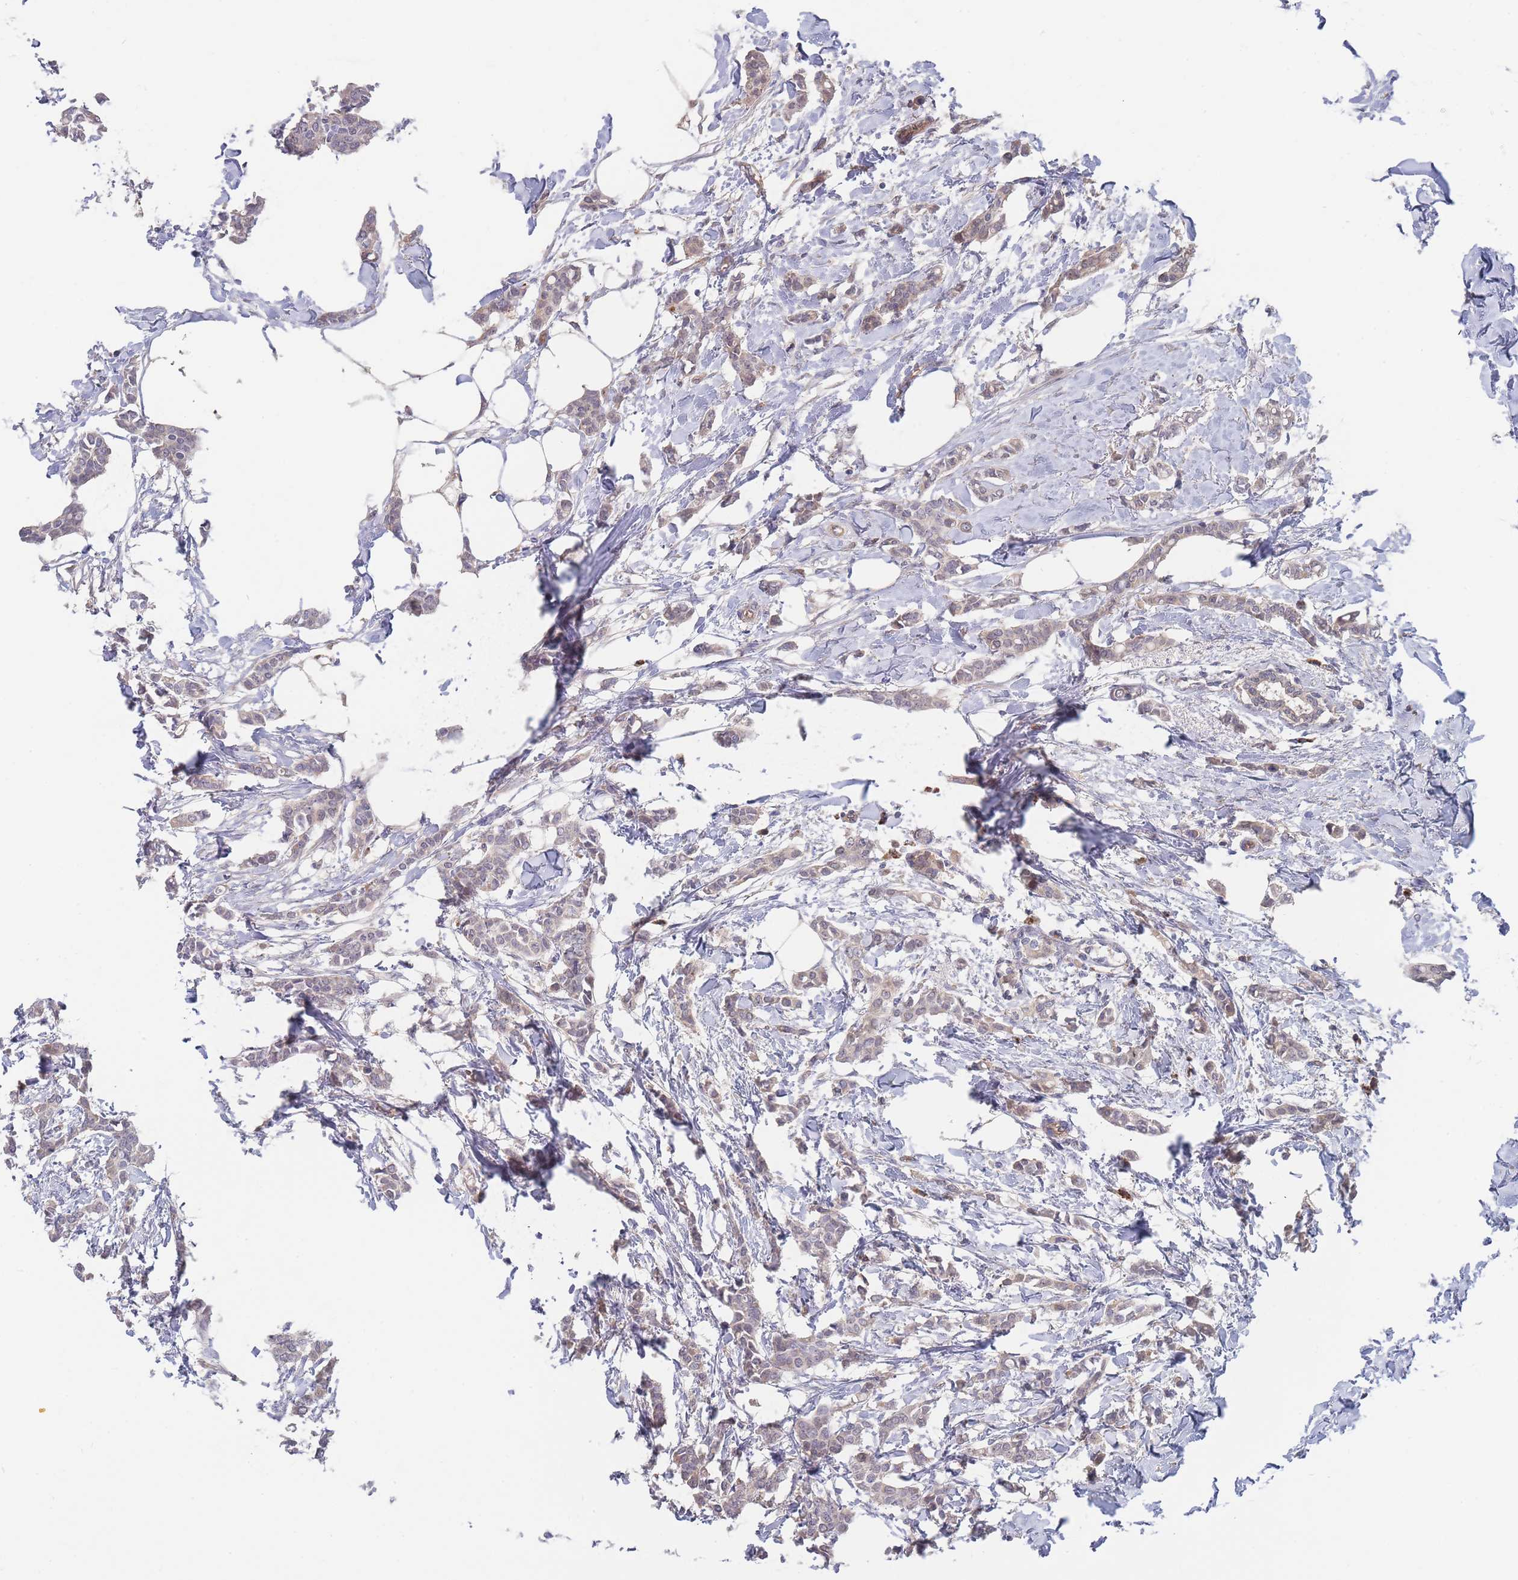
{"staining": {"intensity": "weak", "quantity": "25%-75%", "location": "cytoplasmic/membranous"}, "tissue": "breast cancer", "cell_type": "Tumor cells", "image_type": "cancer", "snomed": [{"axis": "morphology", "description": "Duct carcinoma"}, {"axis": "topography", "description": "Breast"}], "caption": "A high-resolution micrograph shows immunohistochemistry (IHC) staining of breast cancer, which shows weak cytoplasmic/membranous expression in about 25%-75% of tumor cells.", "gene": "NUB1", "patient": {"sex": "female", "age": 41}}